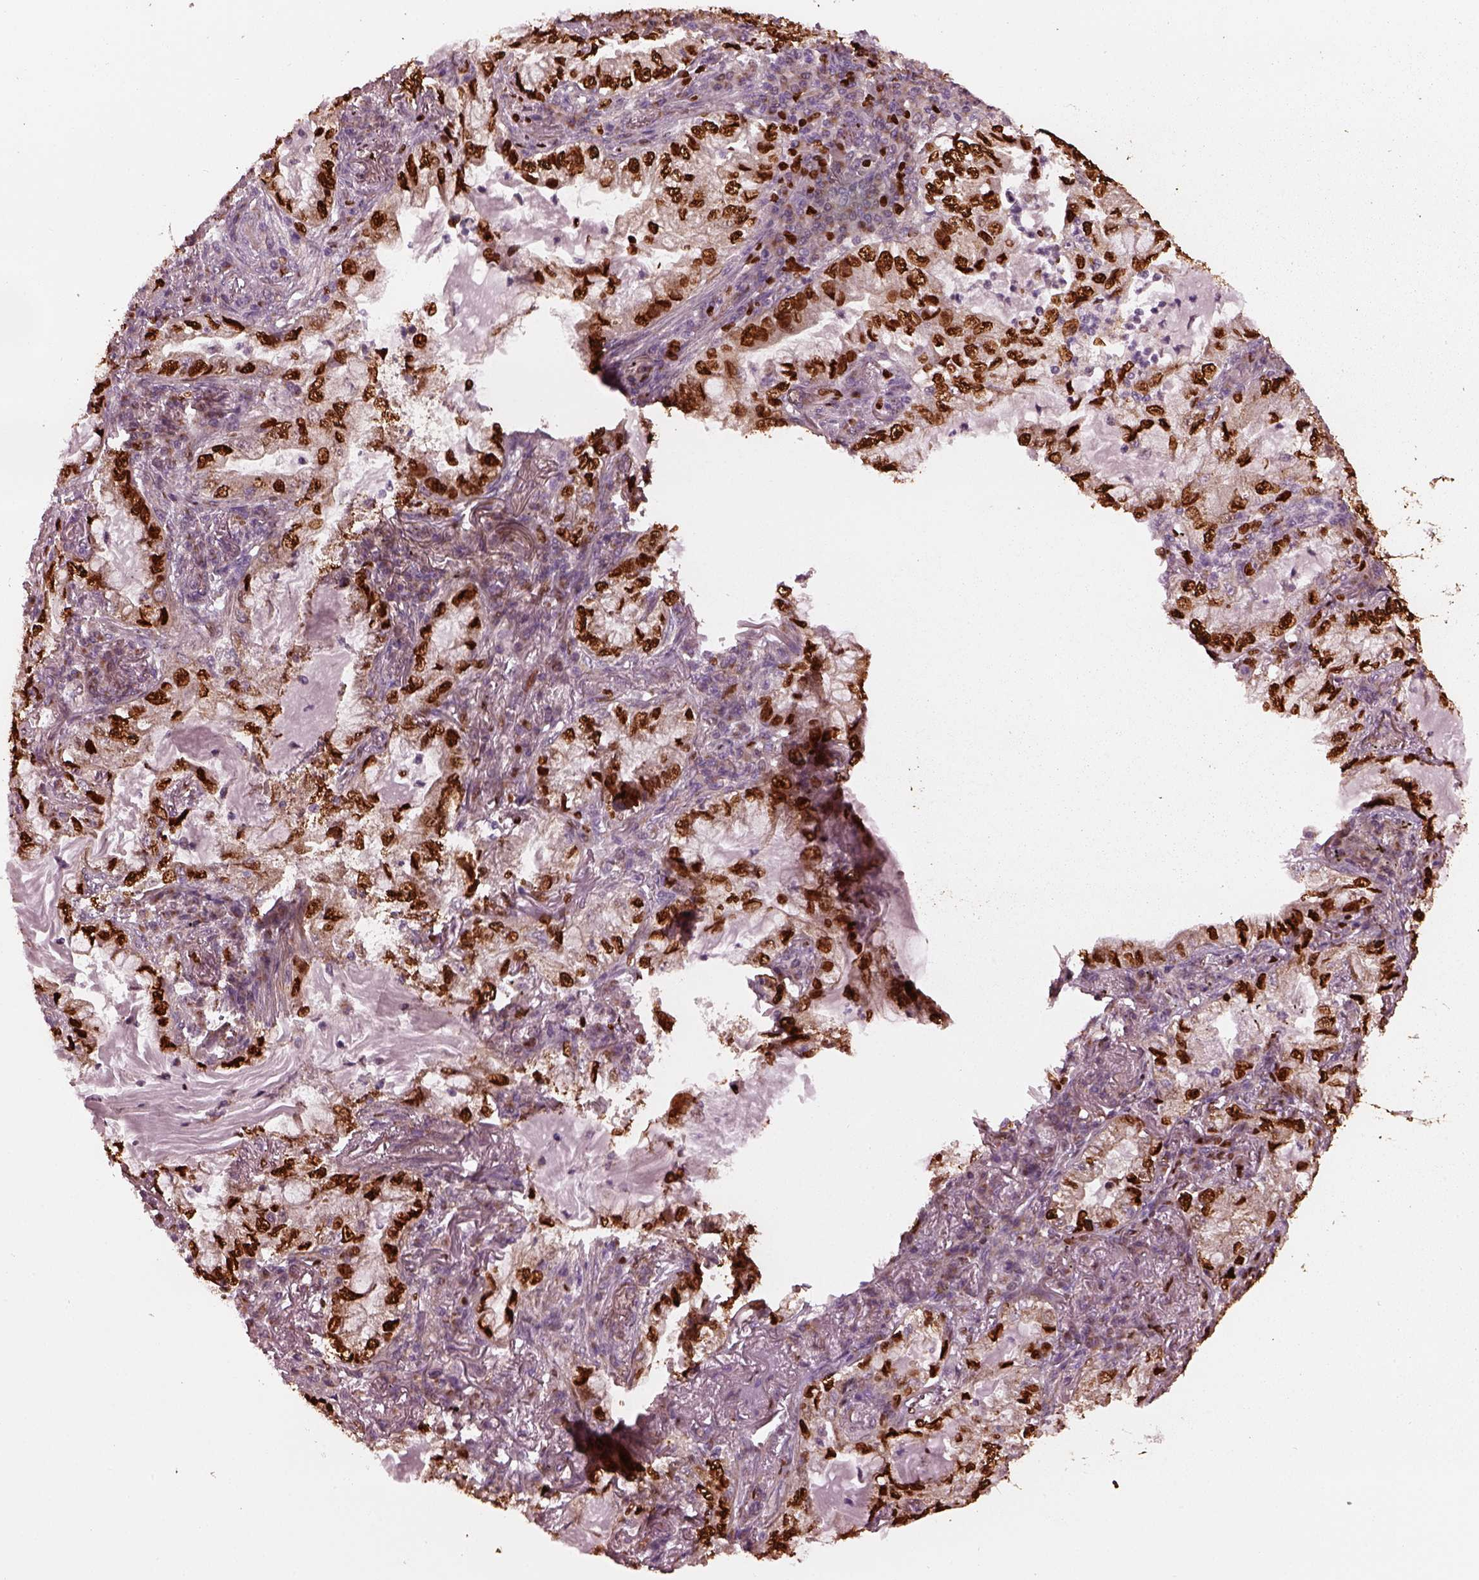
{"staining": {"intensity": "strong", "quantity": ">75%", "location": "nuclear"}, "tissue": "lung cancer", "cell_type": "Tumor cells", "image_type": "cancer", "snomed": [{"axis": "morphology", "description": "Adenocarcinoma, NOS"}, {"axis": "topography", "description": "Lung"}], "caption": "This photomicrograph shows immunohistochemistry staining of human adenocarcinoma (lung), with high strong nuclear expression in about >75% of tumor cells.", "gene": "RUFY3", "patient": {"sex": "female", "age": 73}}